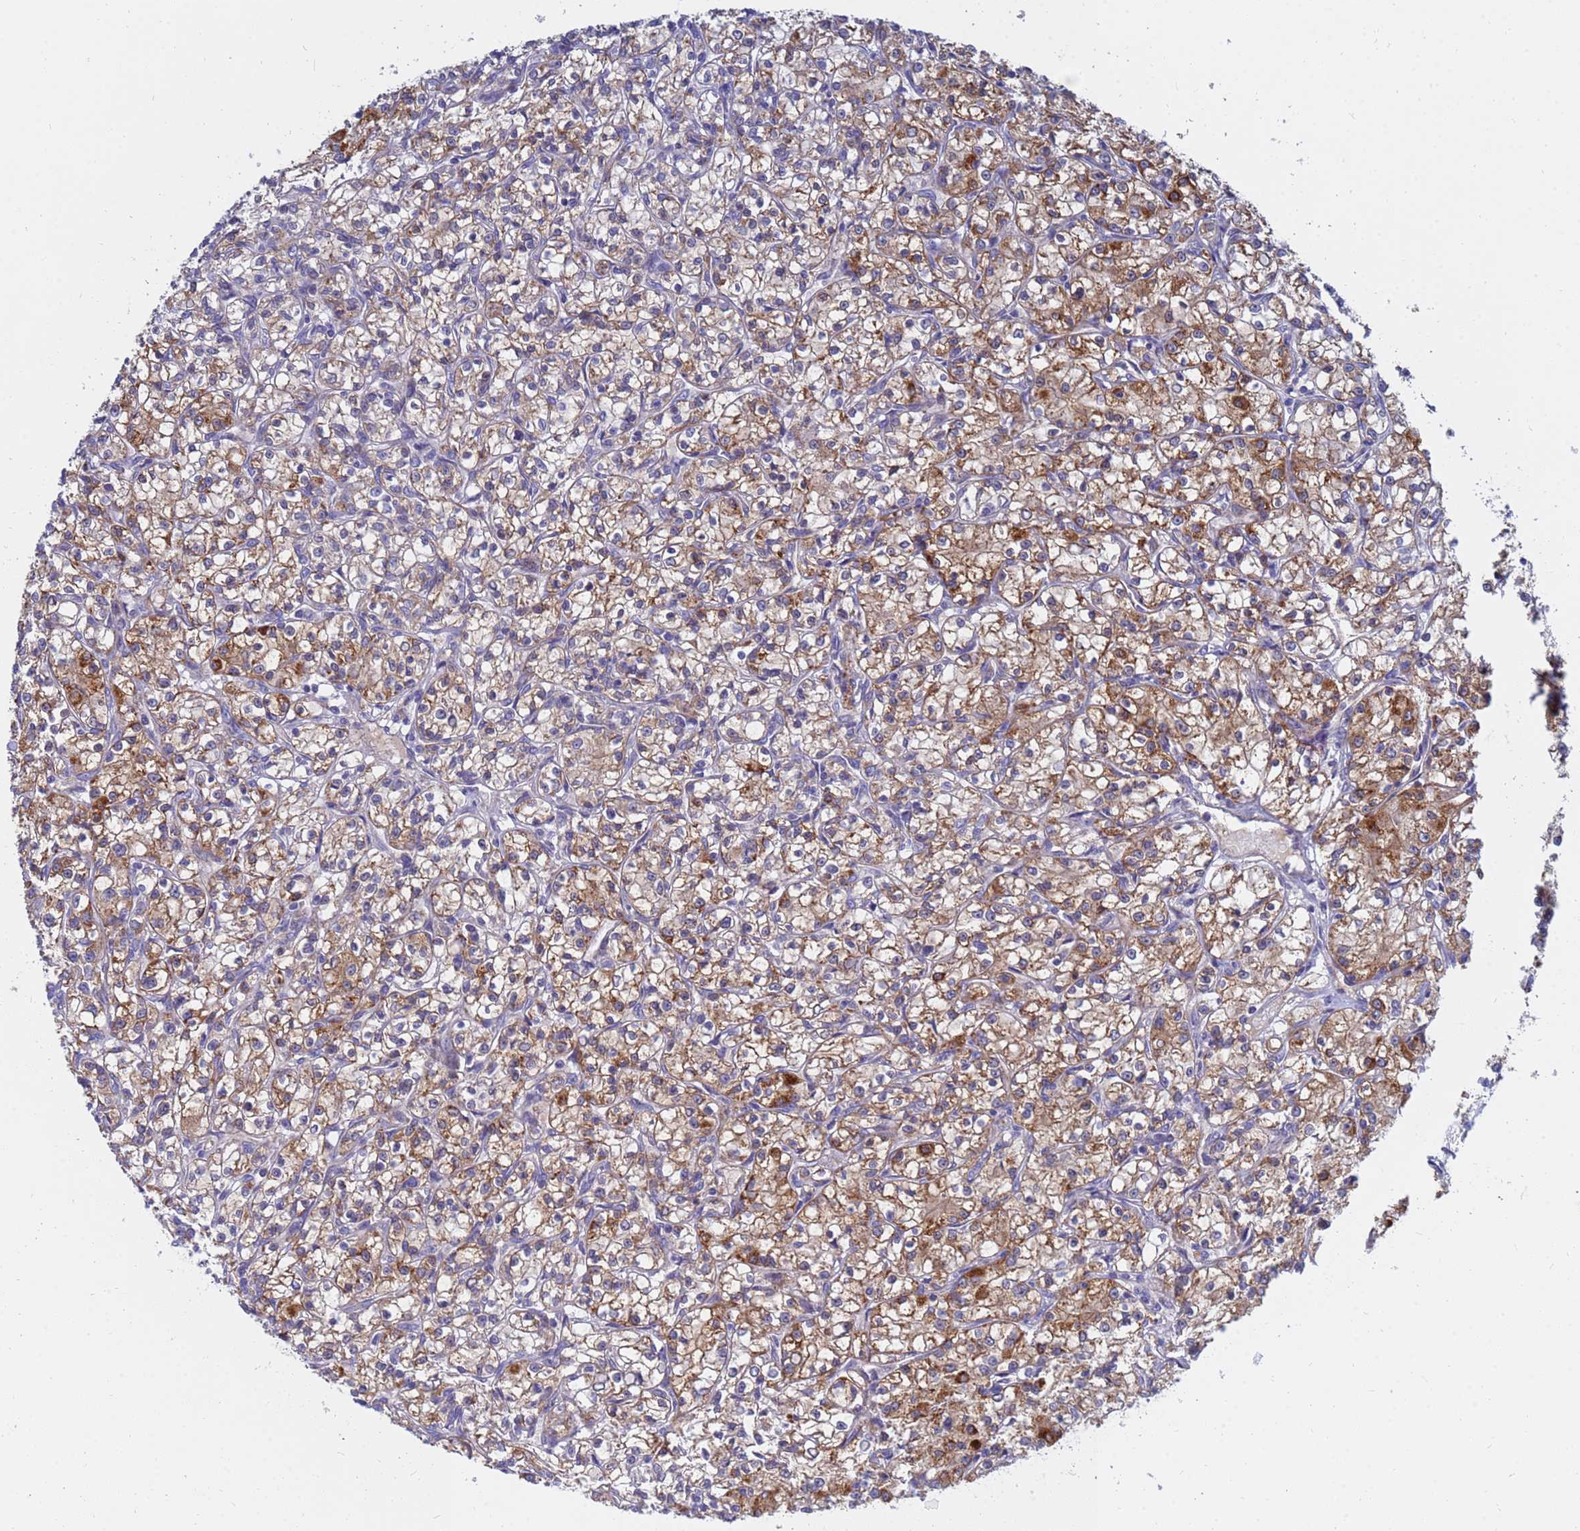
{"staining": {"intensity": "moderate", "quantity": ">75%", "location": "cytoplasmic/membranous"}, "tissue": "renal cancer", "cell_type": "Tumor cells", "image_type": "cancer", "snomed": [{"axis": "morphology", "description": "Adenocarcinoma, NOS"}, {"axis": "topography", "description": "Kidney"}], "caption": "Approximately >75% of tumor cells in human renal cancer show moderate cytoplasmic/membranous protein staining as visualized by brown immunohistochemical staining.", "gene": "SDR39U1", "patient": {"sex": "female", "age": 59}}